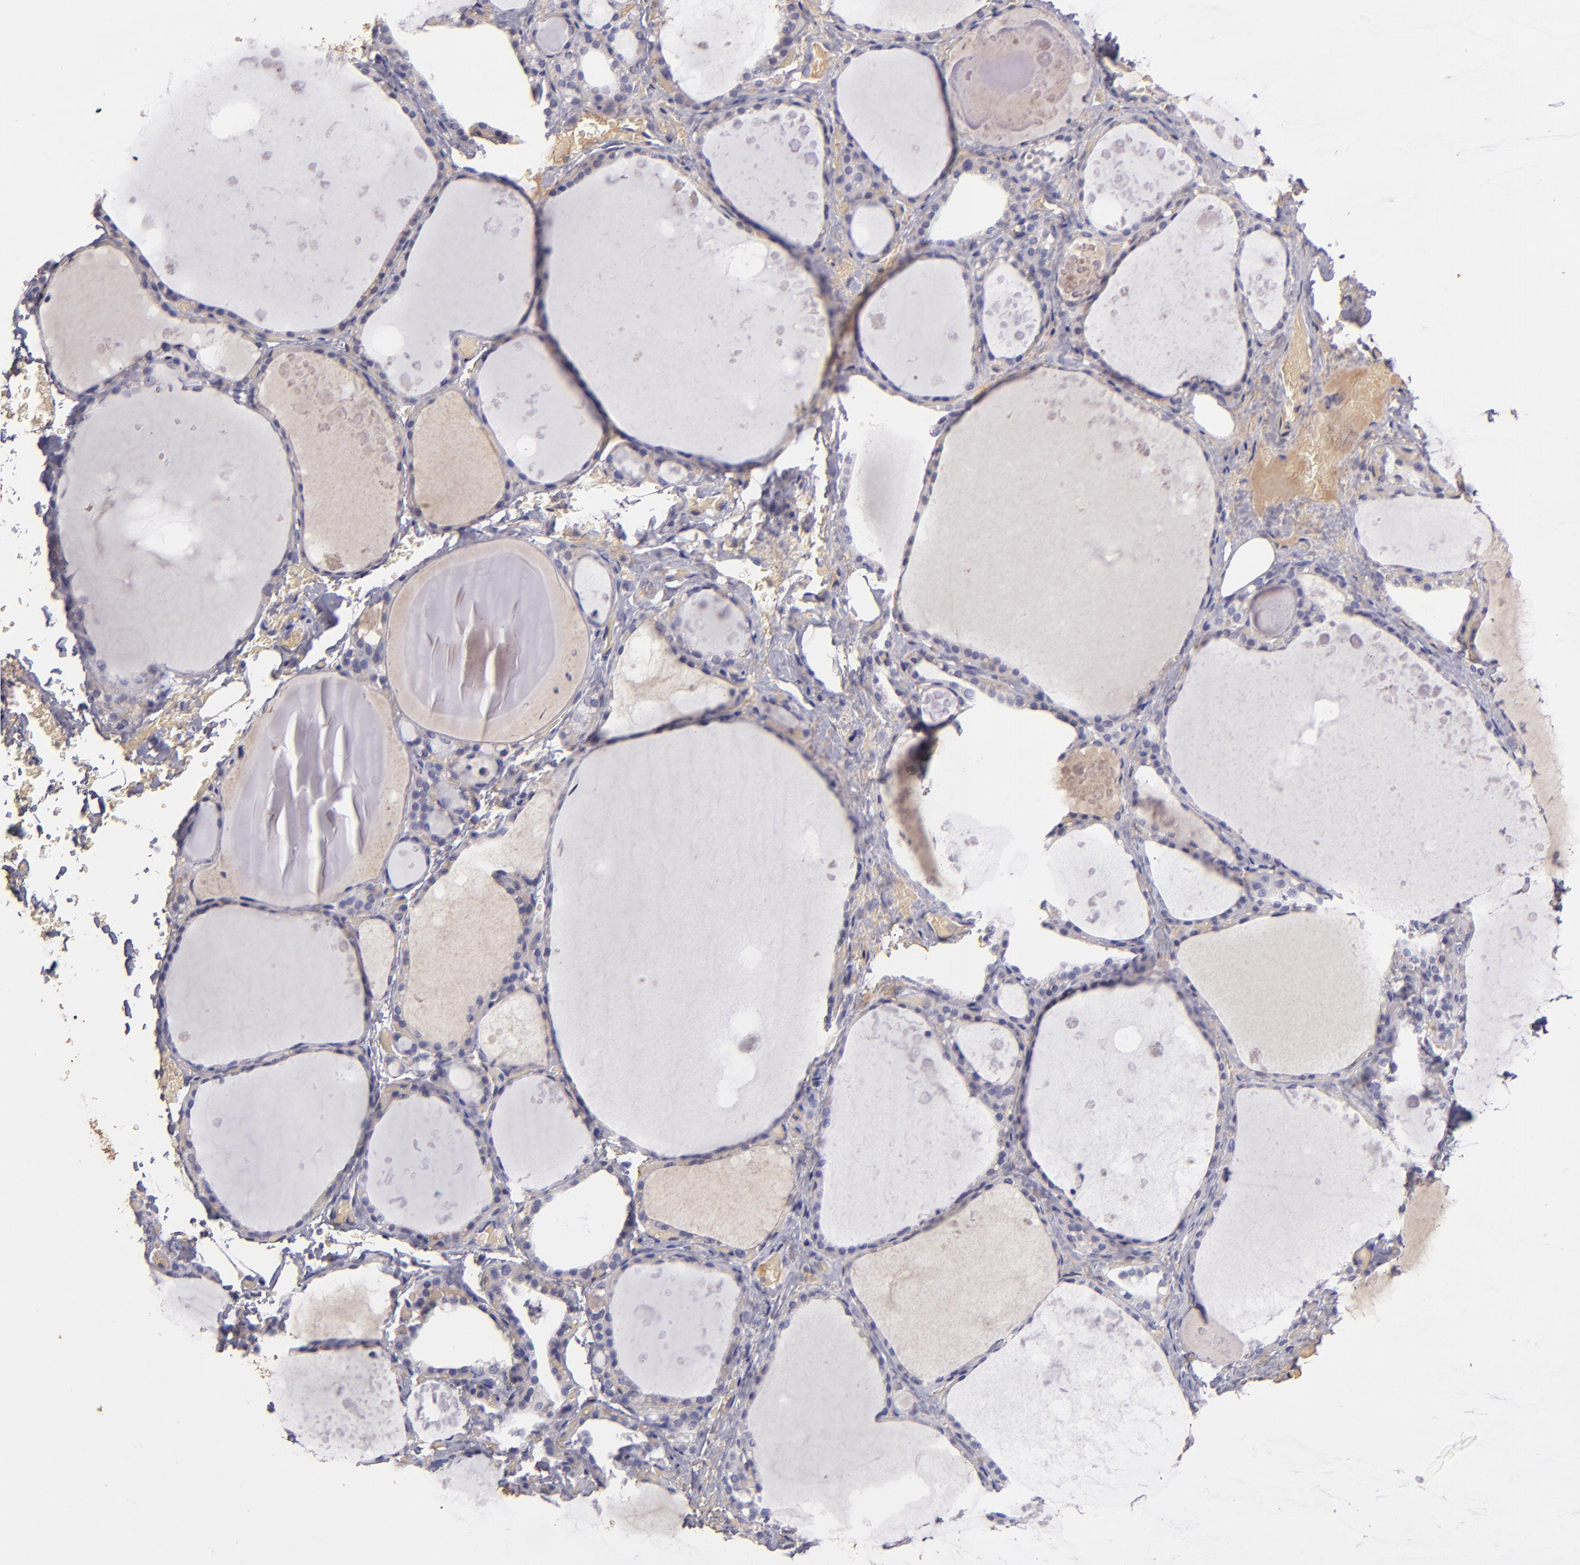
{"staining": {"intensity": "negative", "quantity": "none", "location": "none"}, "tissue": "thyroid gland", "cell_type": "Glandular cells", "image_type": "normal", "snomed": [{"axis": "morphology", "description": "Normal tissue, NOS"}, {"axis": "topography", "description": "Thyroid gland"}], "caption": "Protein analysis of benign thyroid gland shows no significant expression in glandular cells. (Stains: DAB IHC with hematoxylin counter stain, Microscopy: brightfield microscopy at high magnification).", "gene": "SERPINC1", "patient": {"sex": "male", "age": 61}}